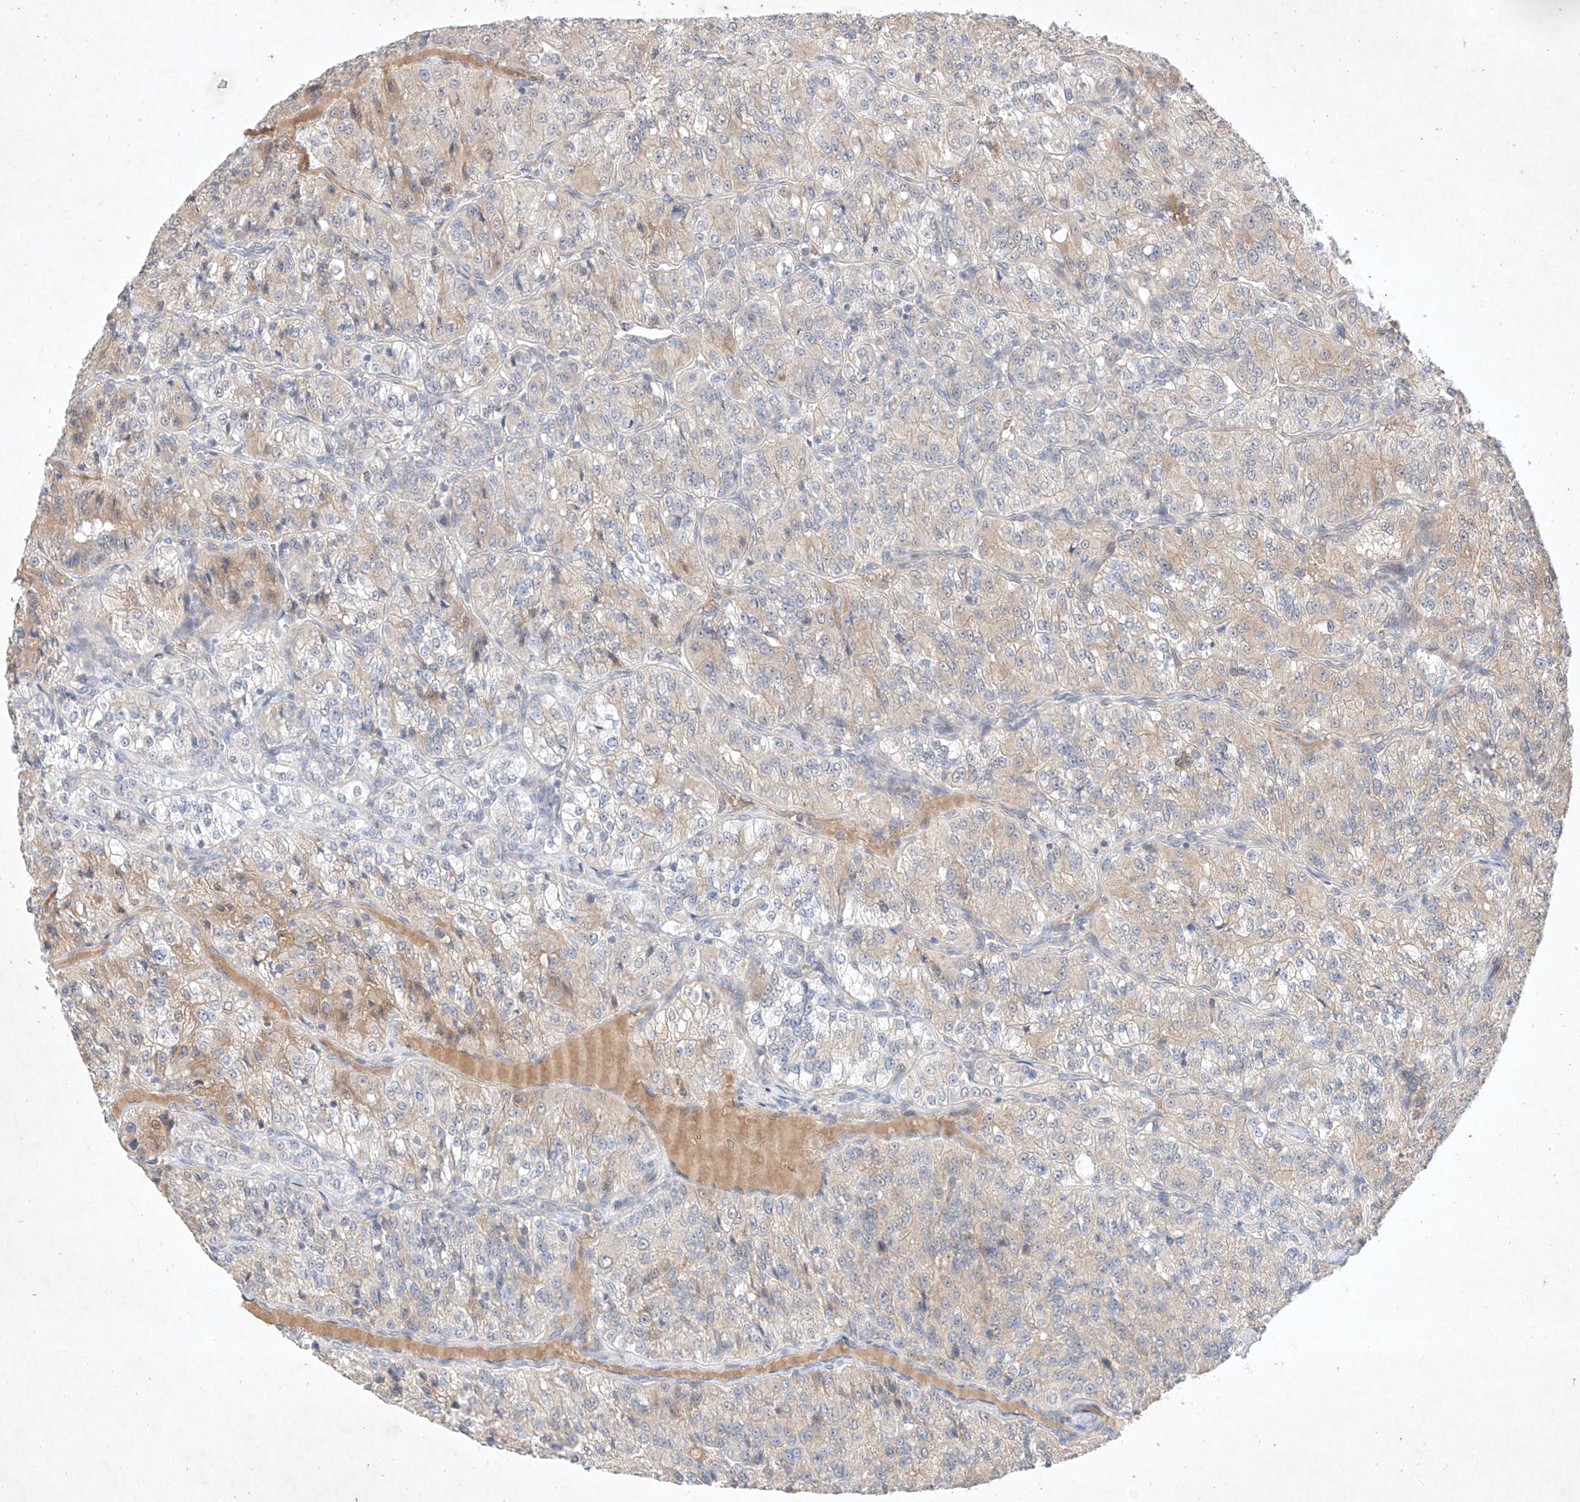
{"staining": {"intensity": "weak", "quantity": "25%-75%", "location": "cytoplasmic/membranous"}, "tissue": "renal cancer", "cell_type": "Tumor cells", "image_type": "cancer", "snomed": [{"axis": "morphology", "description": "Adenocarcinoma, NOS"}, {"axis": "topography", "description": "Kidney"}], "caption": "Adenocarcinoma (renal) stained with a protein marker reveals weak staining in tumor cells.", "gene": "ZNF124", "patient": {"sex": "female", "age": 63}}